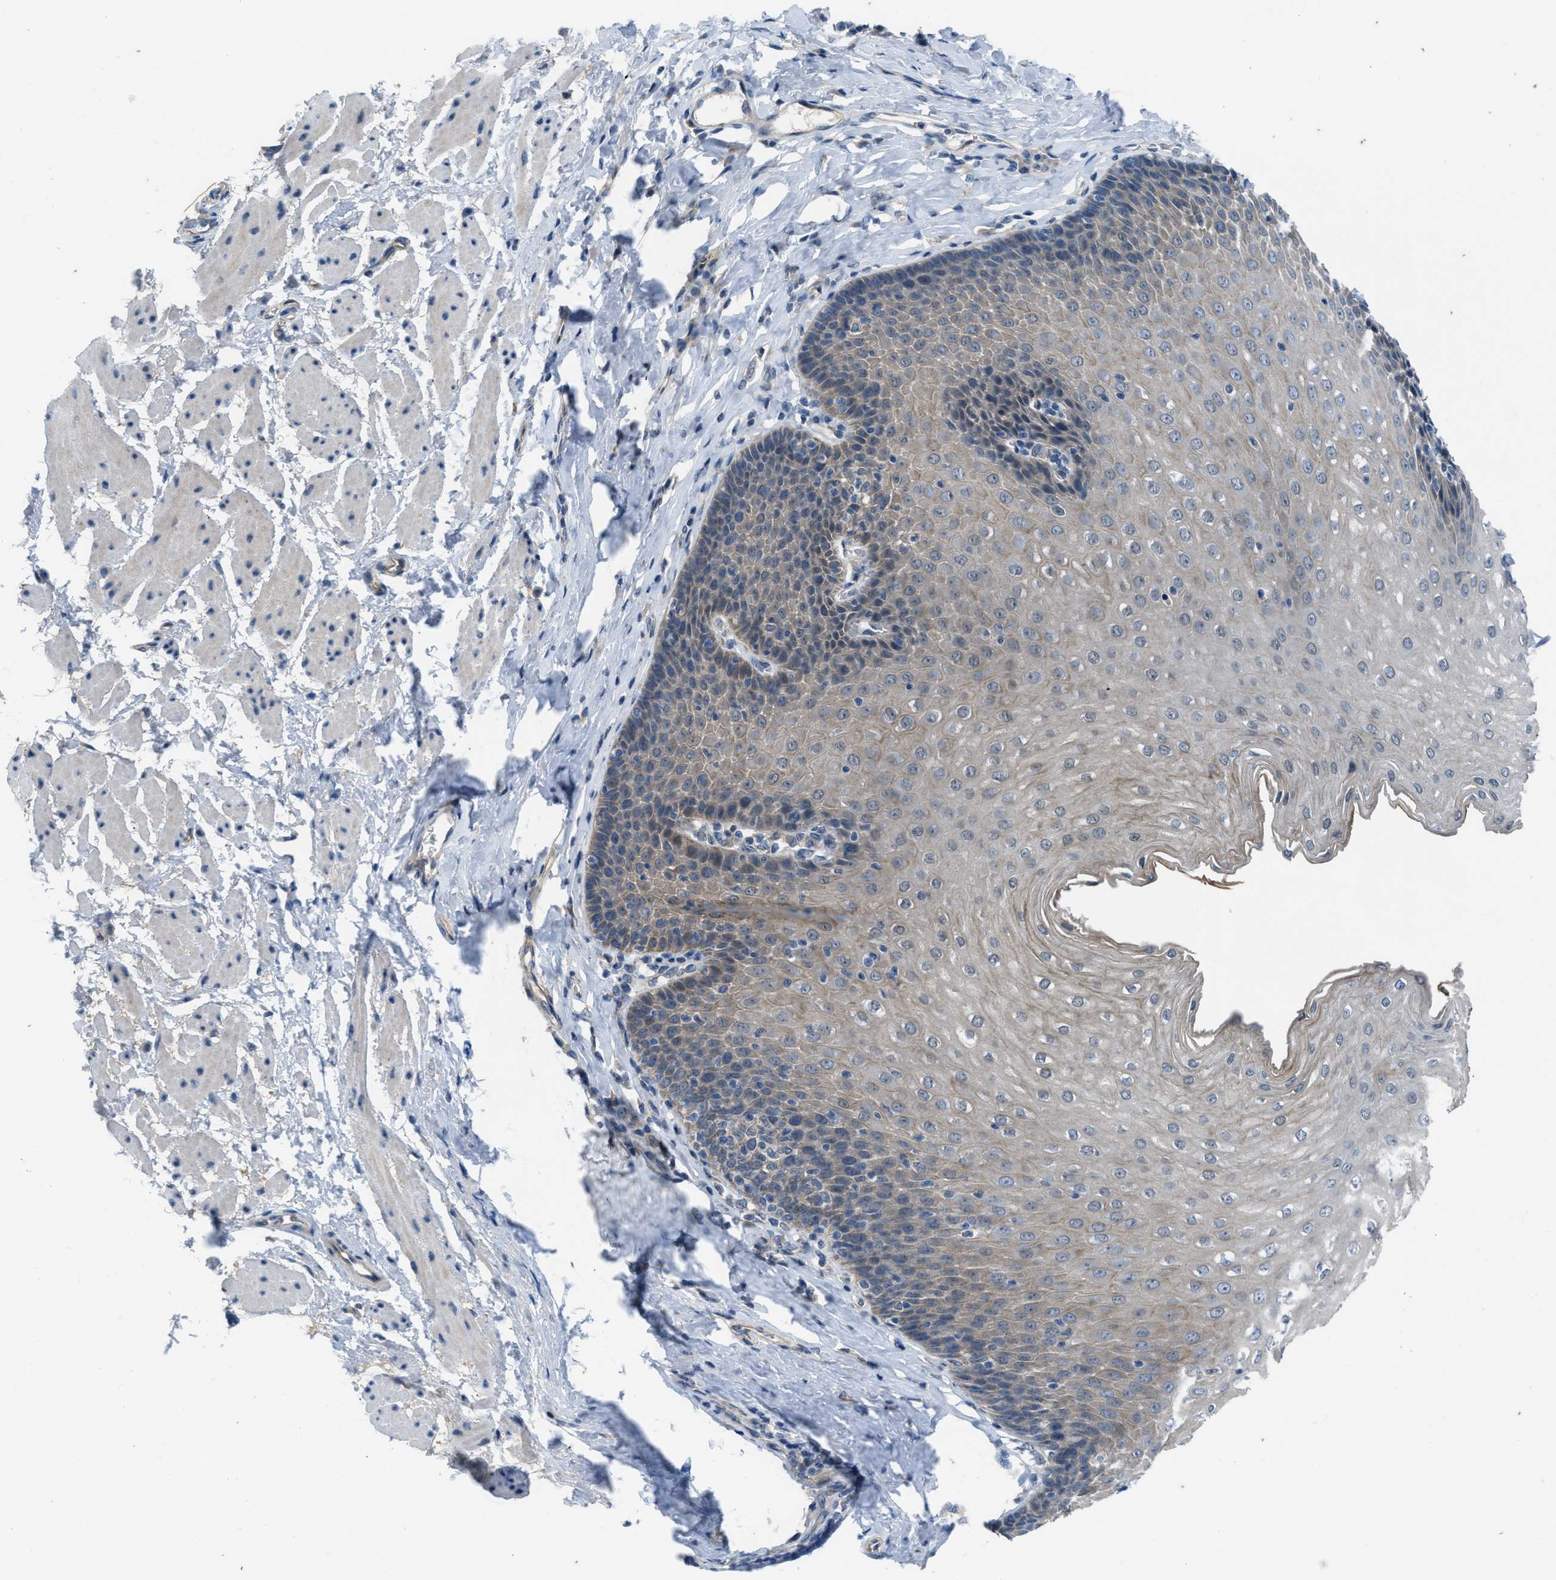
{"staining": {"intensity": "moderate", "quantity": ">75%", "location": "cytoplasmic/membranous"}, "tissue": "esophagus", "cell_type": "Squamous epithelial cells", "image_type": "normal", "snomed": [{"axis": "morphology", "description": "Normal tissue, NOS"}, {"axis": "topography", "description": "Esophagus"}], "caption": "An image of esophagus stained for a protein reveals moderate cytoplasmic/membranous brown staining in squamous epithelial cells. (Stains: DAB (3,3'-diaminobenzidine) in brown, nuclei in blue, Microscopy: brightfield microscopy at high magnification).", "gene": "BAZ2B", "patient": {"sex": "female", "age": 61}}